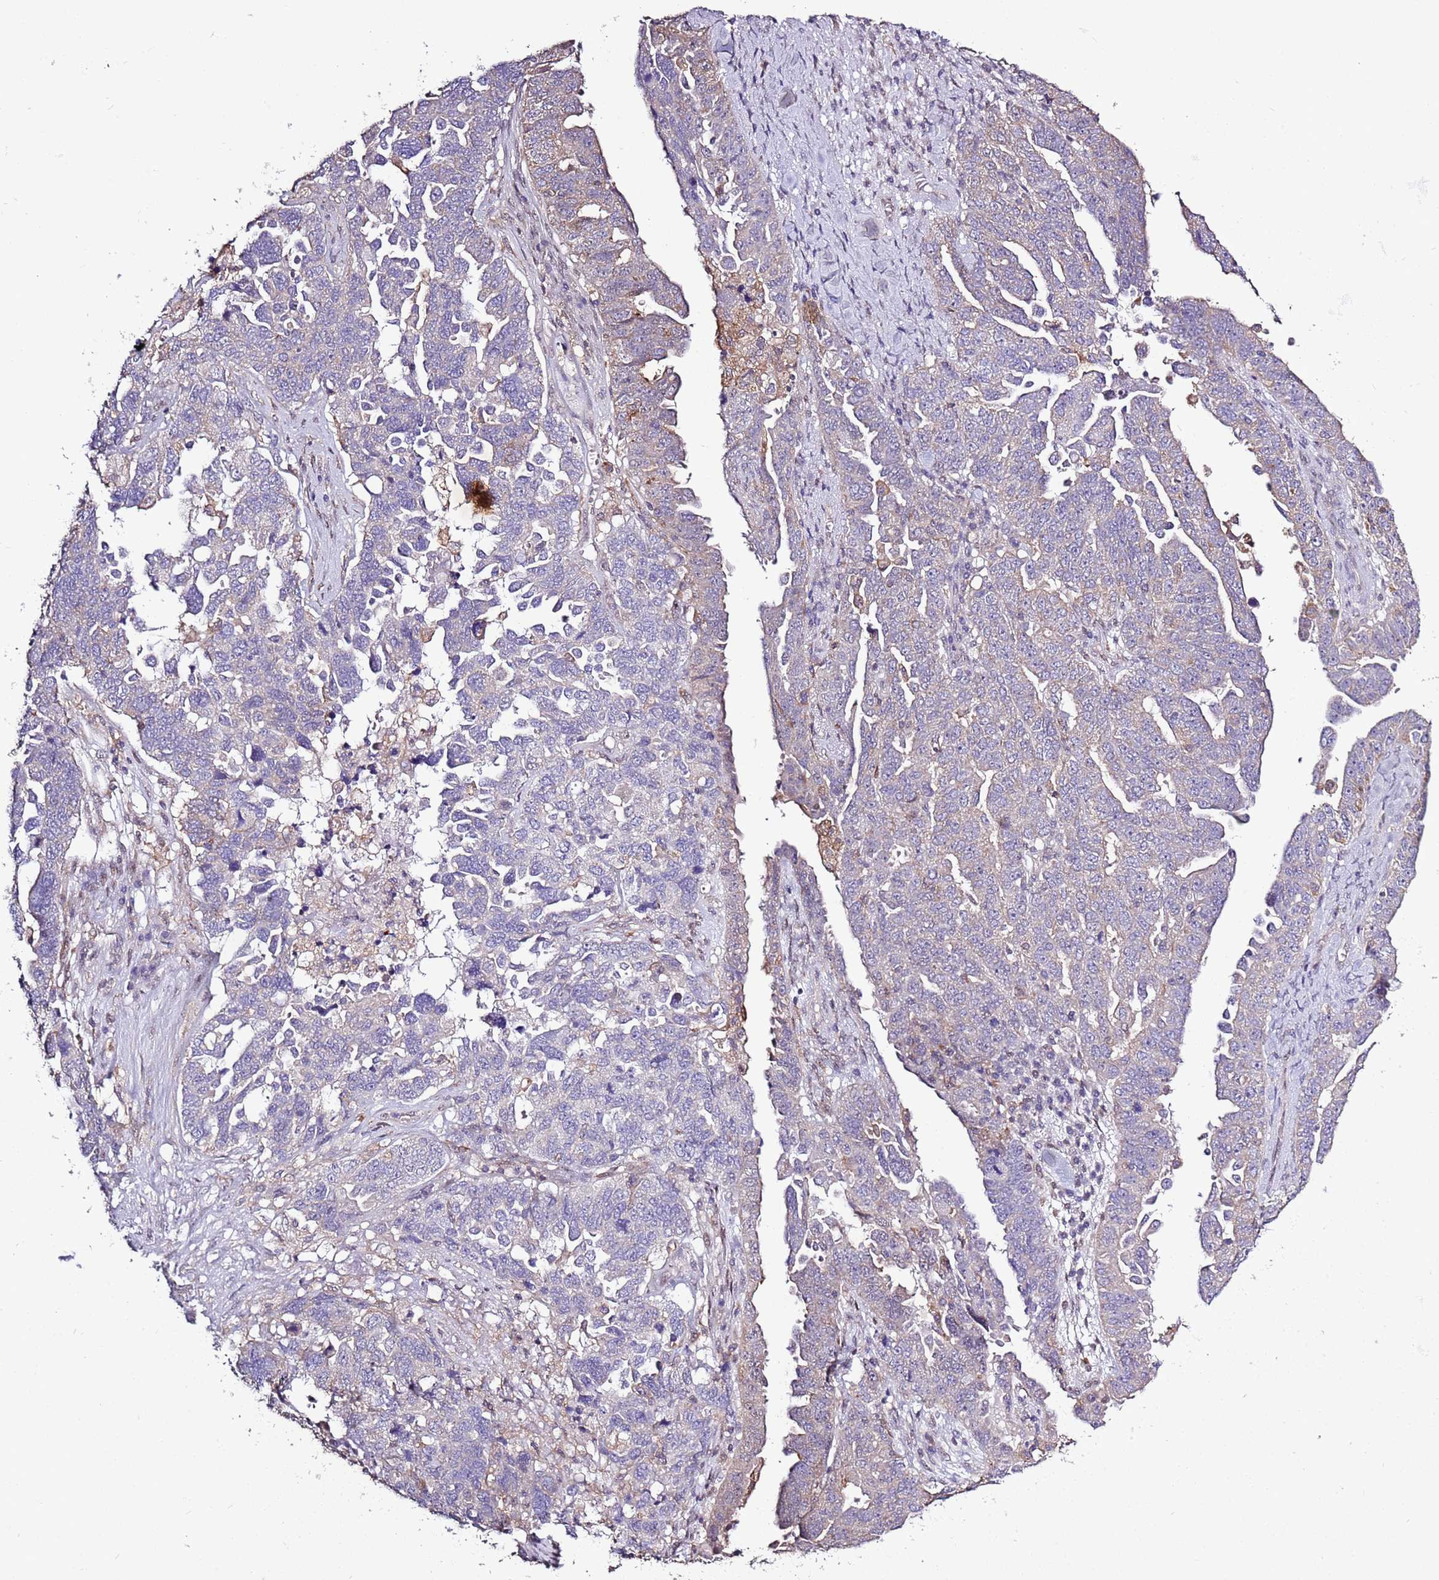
{"staining": {"intensity": "negative", "quantity": "none", "location": "none"}, "tissue": "ovarian cancer", "cell_type": "Tumor cells", "image_type": "cancer", "snomed": [{"axis": "morphology", "description": "Carcinoma, endometroid"}, {"axis": "topography", "description": "Ovary"}], "caption": "An immunohistochemistry (IHC) photomicrograph of ovarian cancer (endometroid carcinoma) is shown. There is no staining in tumor cells of ovarian cancer (endometroid carcinoma). (Brightfield microscopy of DAB (3,3'-diaminobenzidine) immunohistochemistry (IHC) at high magnification).", "gene": "CAPN9", "patient": {"sex": "female", "age": 62}}